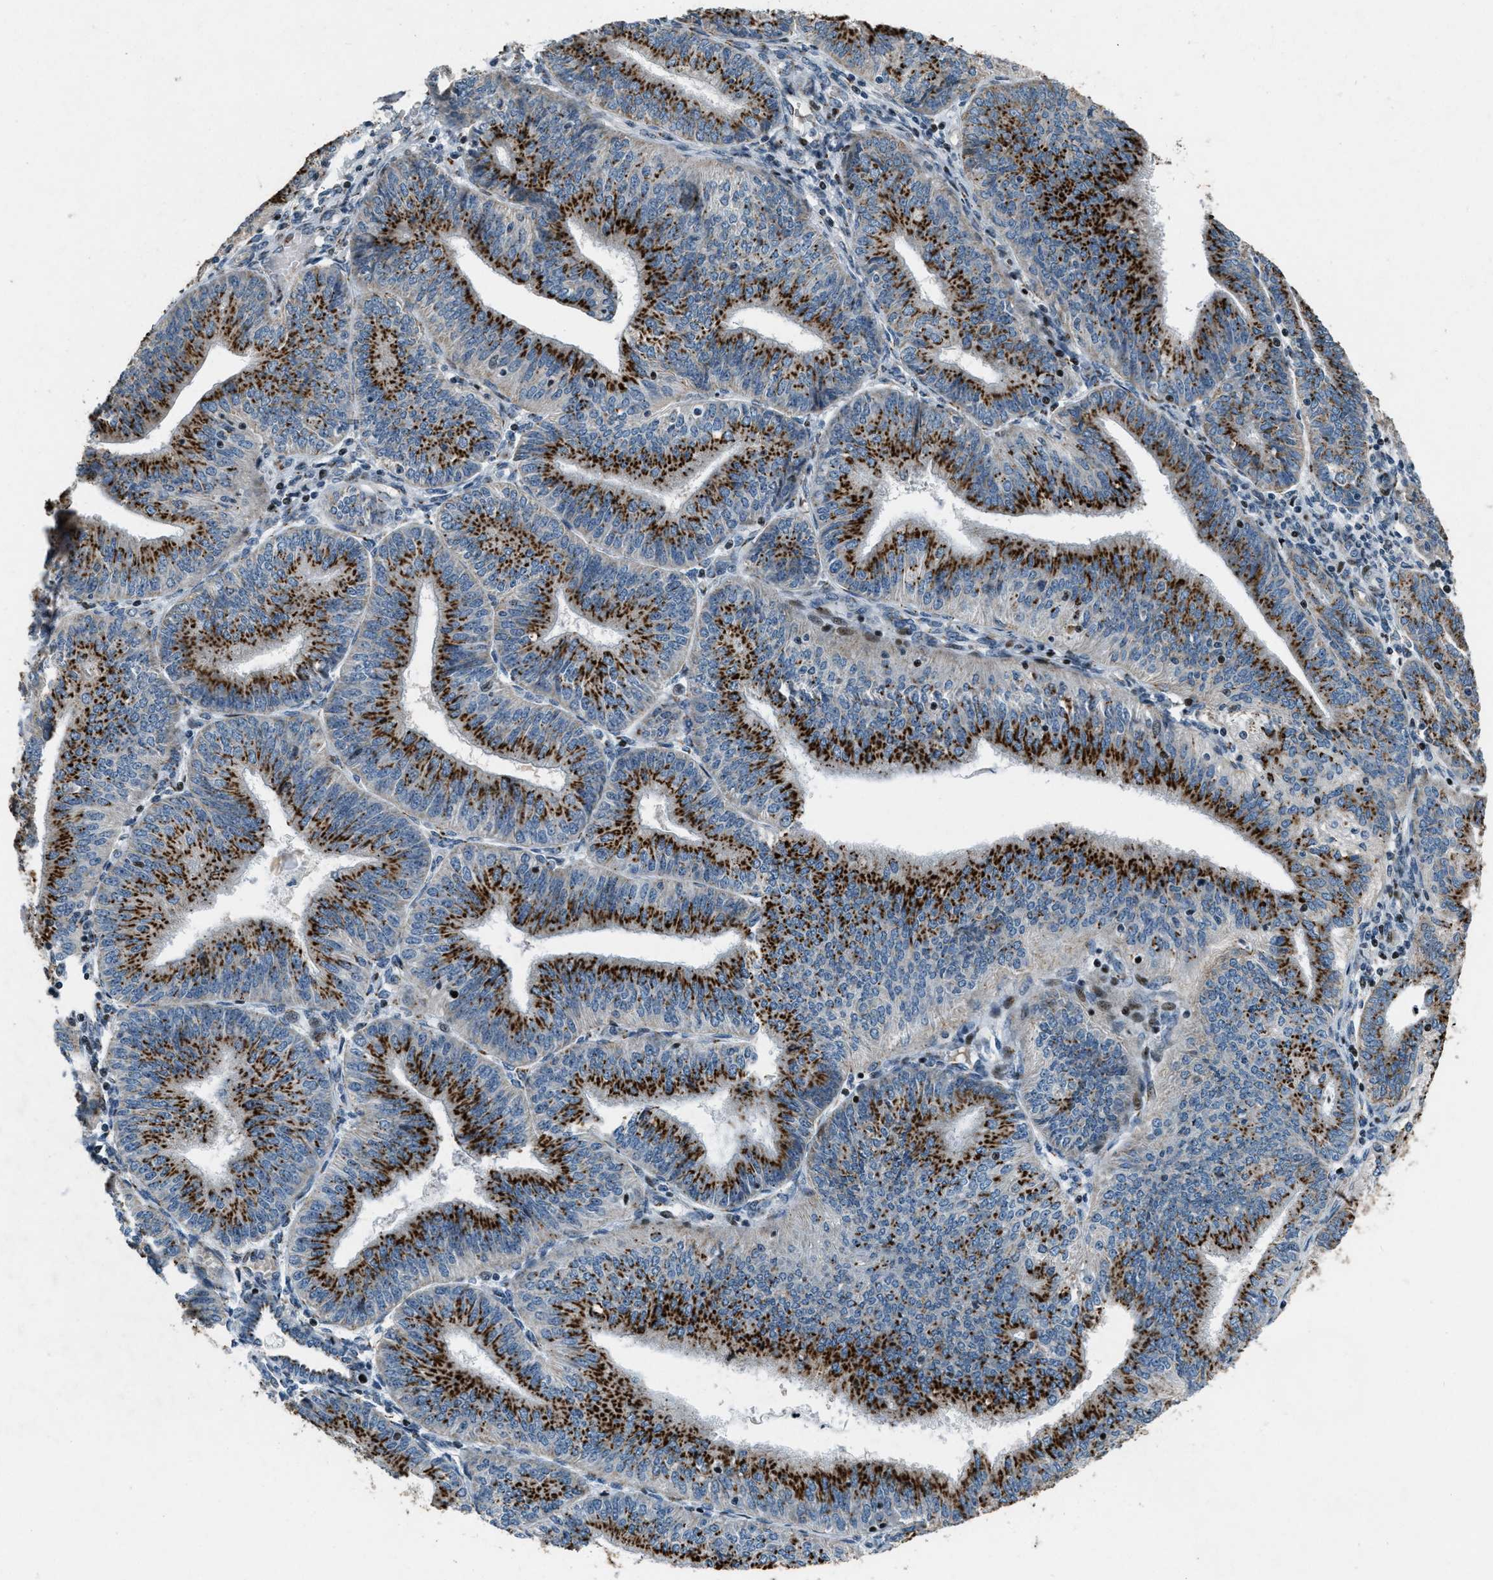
{"staining": {"intensity": "strong", "quantity": ">75%", "location": "cytoplasmic/membranous"}, "tissue": "endometrial cancer", "cell_type": "Tumor cells", "image_type": "cancer", "snomed": [{"axis": "morphology", "description": "Adenocarcinoma, NOS"}, {"axis": "topography", "description": "Endometrium"}], "caption": "Immunohistochemistry (IHC) (DAB (3,3'-diaminobenzidine)) staining of human endometrial adenocarcinoma exhibits strong cytoplasmic/membranous protein positivity in about >75% of tumor cells. (Stains: DAB in brown, nuclei in blue, Microscopy: brightfield microscopy at high magnification).", "gene": "GPC6", "patient": {"sex": "female", "age": 58}}